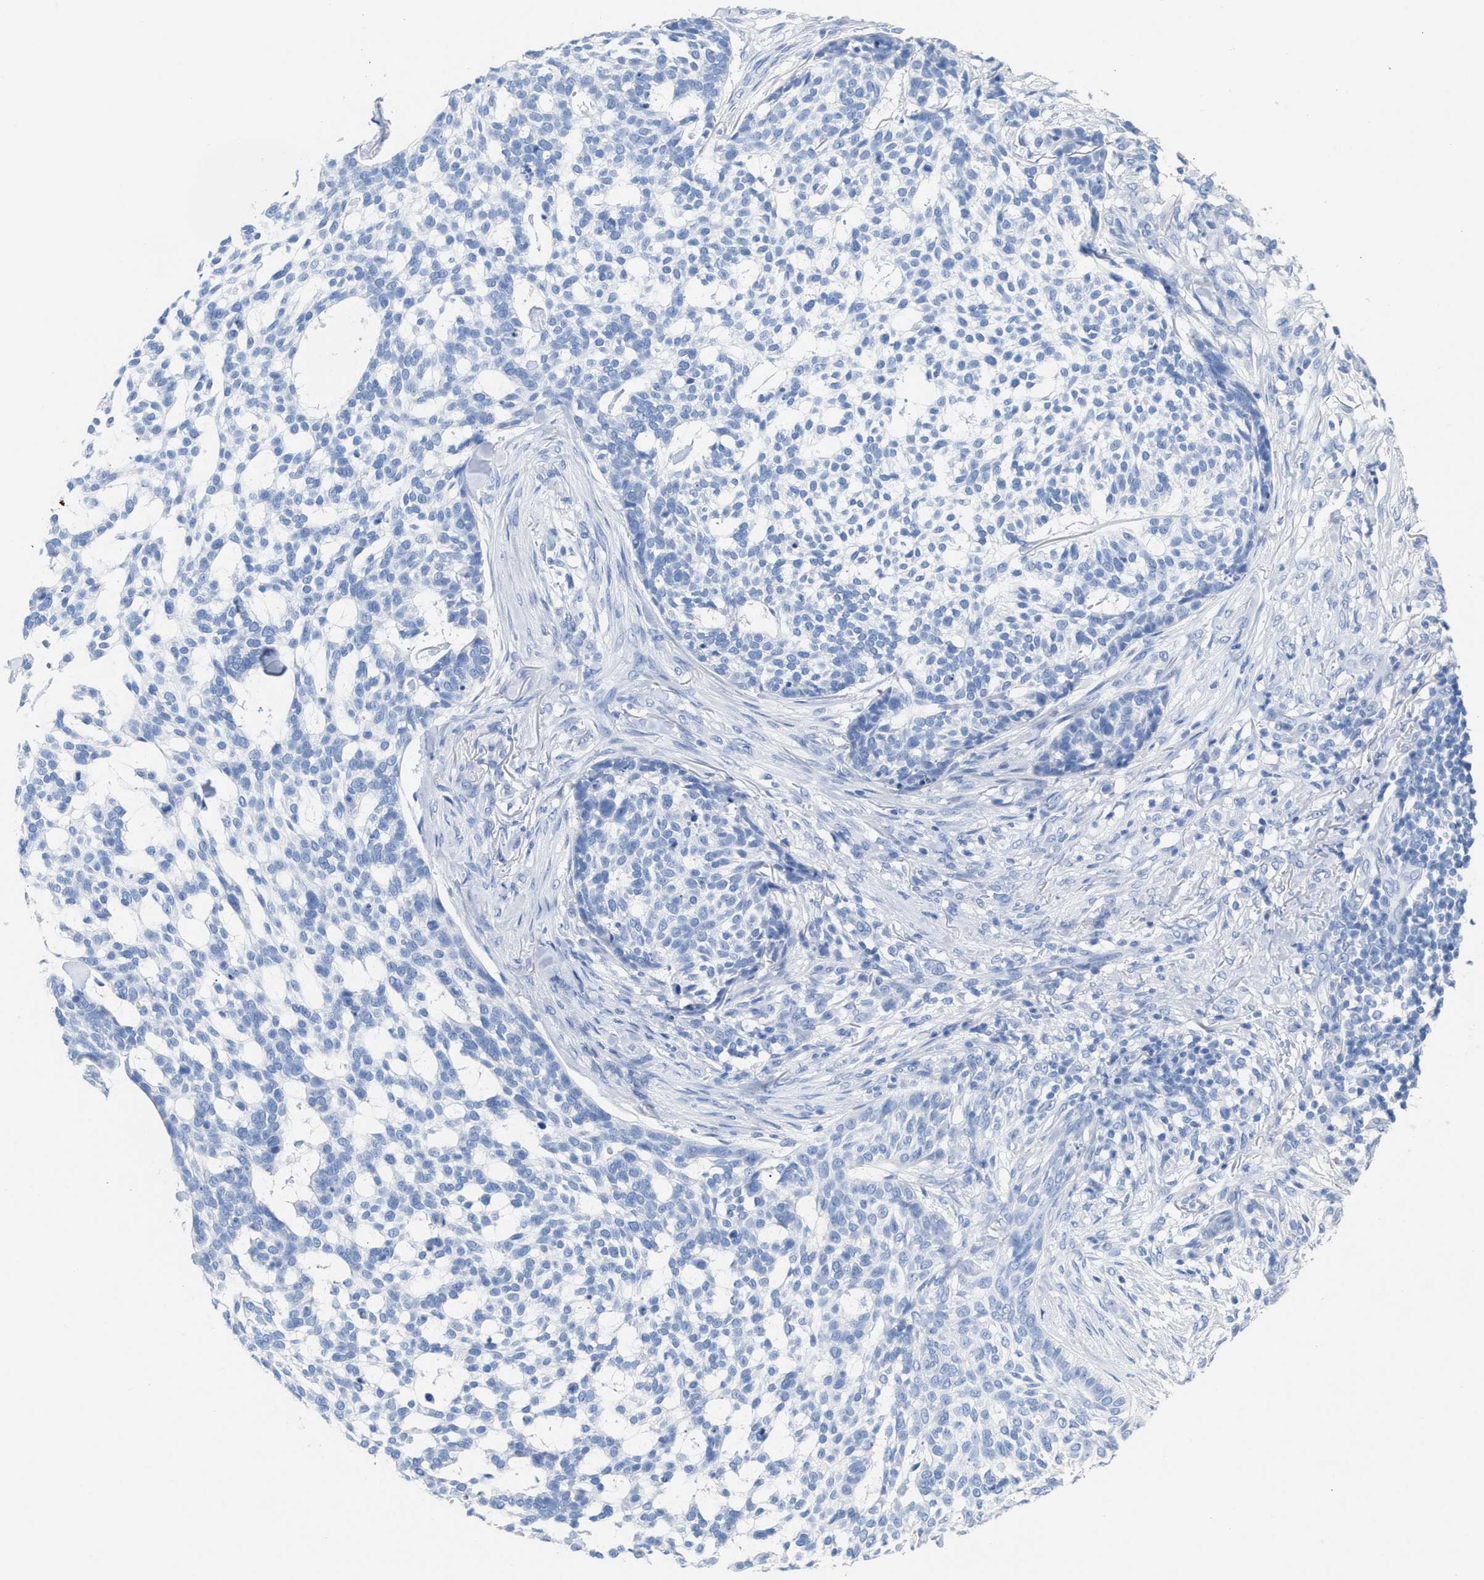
{"staining": {"intensity": "negative", "quantity": "none", "location": "none"}, "tissue": "skin cancer", "cell_type": "Tumor cells", "image_type": "cancer", "snomed": [{"axis": "morphology", "description": "Basal cell carcinoma"}, {"axis": "topography", "description": "Skin"}], "caption": "Human skin cancer (basal cell carcinoma) stained for a protein using immunohistochemistry shows no staining in tumor cells.", "gene": "CPA1", "patient": {"sex": "female", "age": 64}}